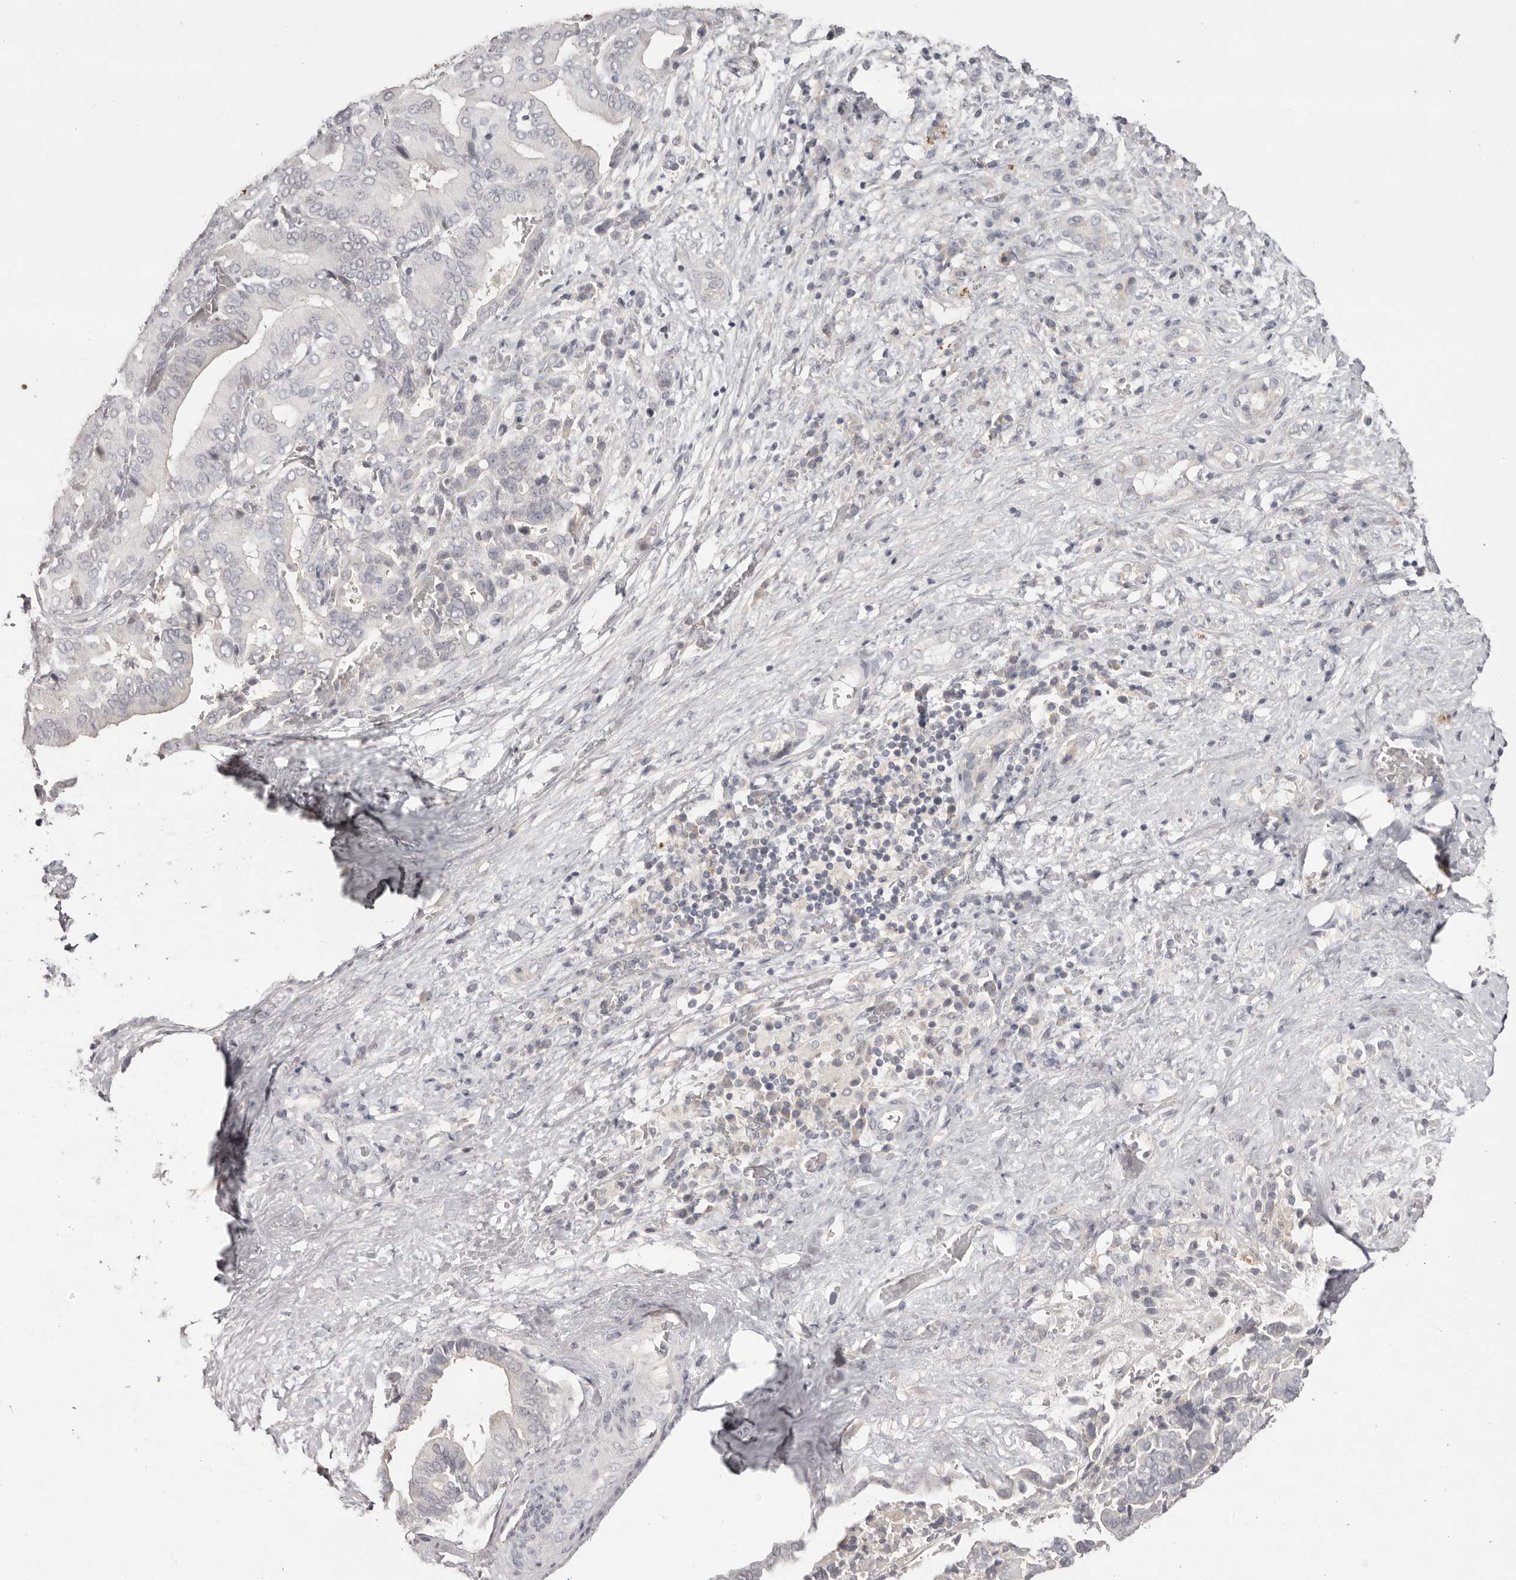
{"staining": {"intensity": "negative", "quantity": "none", "location": "none"}, "tissue": "liver cancer", "cell_type": "Tumor cells", "image_type": "cancer", "snomed": [{"axis": "morphology", "description": "Cholangiocarcinoma"}, {"axis": "topography", "description": "Liver"}], "caption": "Tumor cells are negative for brown protein staining in cholangiocarcinoma (liver).", "gene": "SCUBE2", "patient": {"sex": "female", "age": 75}}